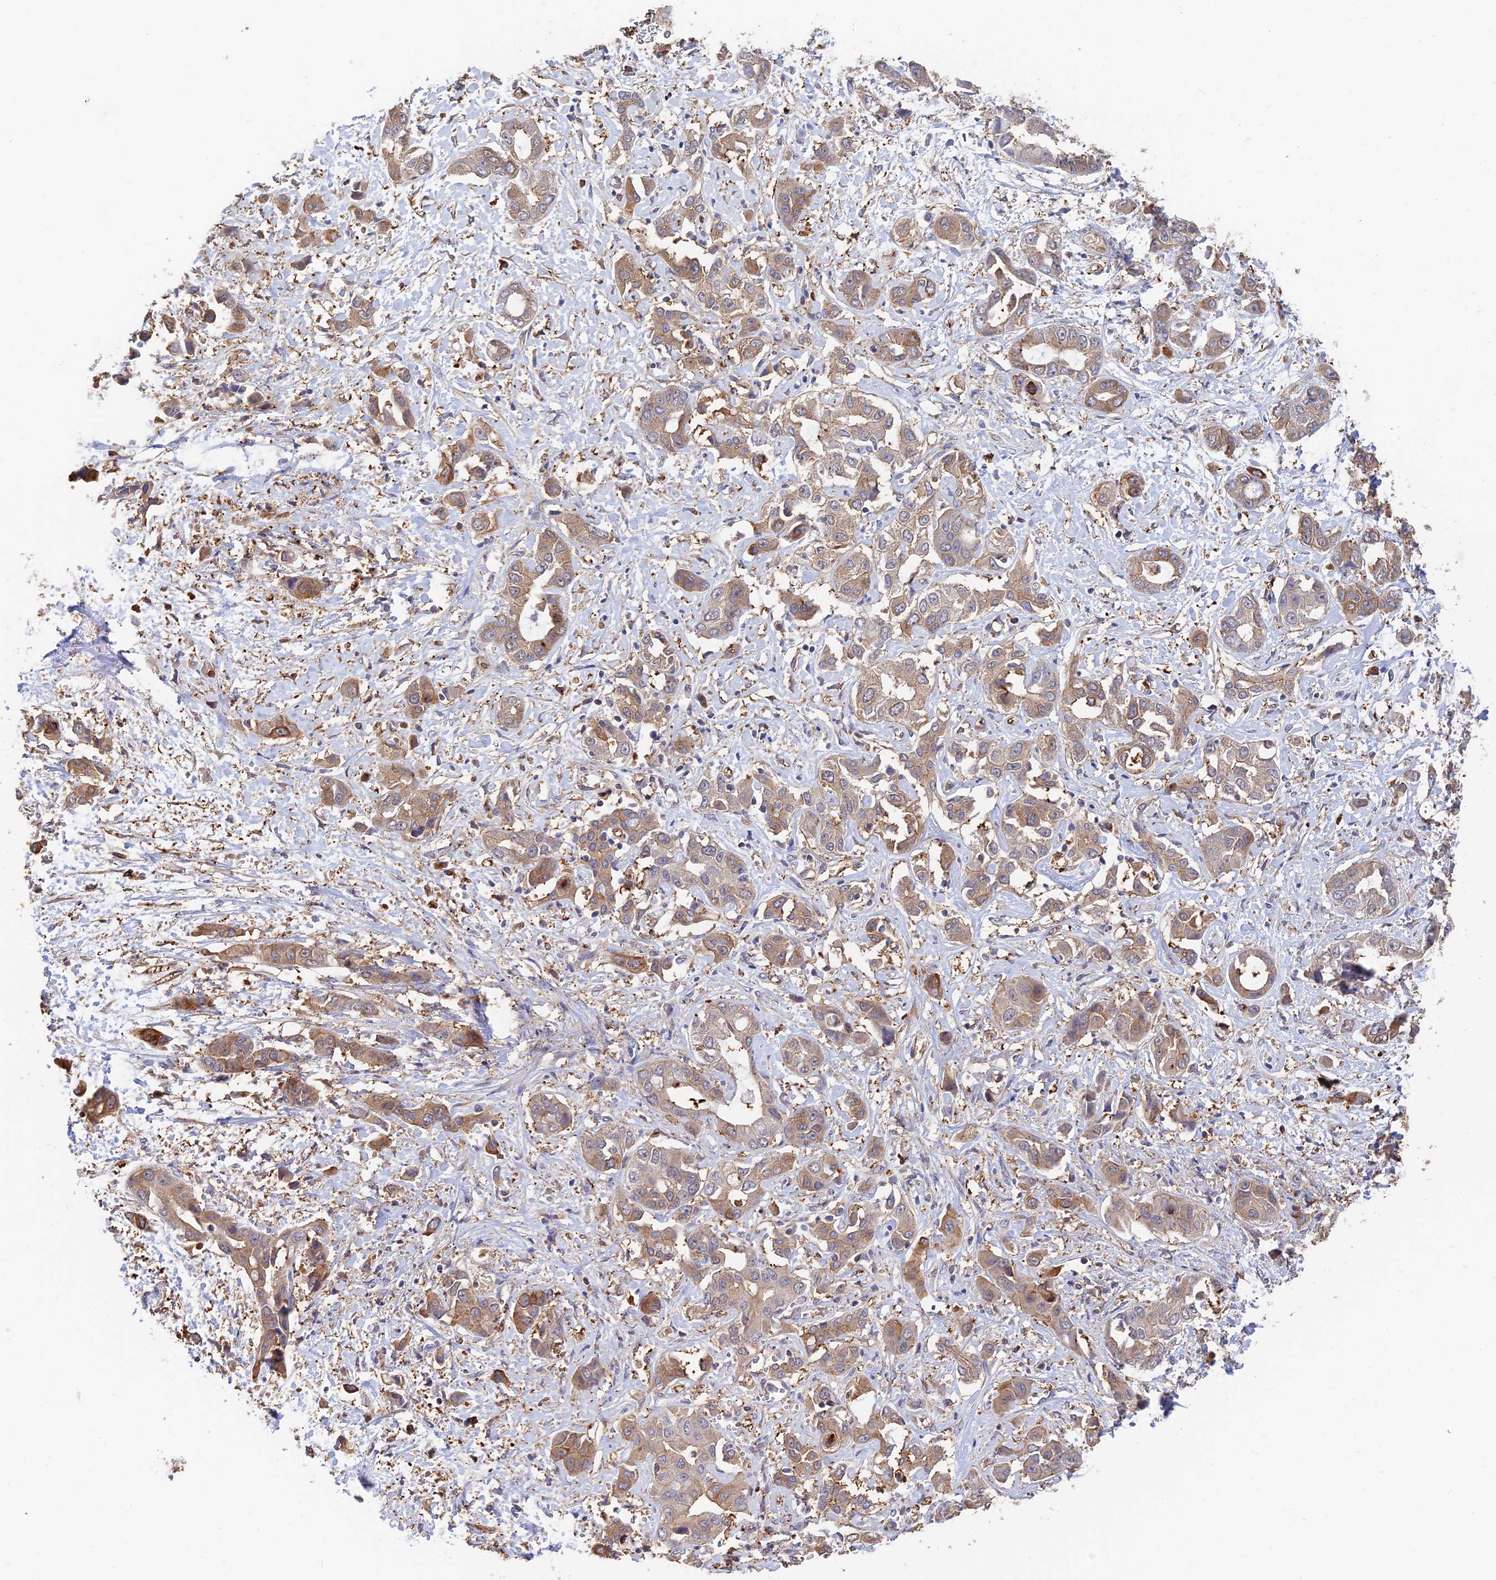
{"staining": {"intensity": "moderate", "quantity": ">75%", "location": "cytoplasmic/membranous"}, "tissue": "liver cancer", "cell_type": "Tumor cells", "image_type": "cancer", "snomed": [{"axis": "morphology", "description": "Cholangiocarcinoma"}, {"axis": "topography", "description": "Liver"}], "caption": "Protein expression analysis of human cholangiocarcinoma (liver) reveals moderate cytoplasmic/membranous staining in approximately >75% of tumor cells.", "gene": "WBP11", "patient": {"sex": "female", "age": 52}}